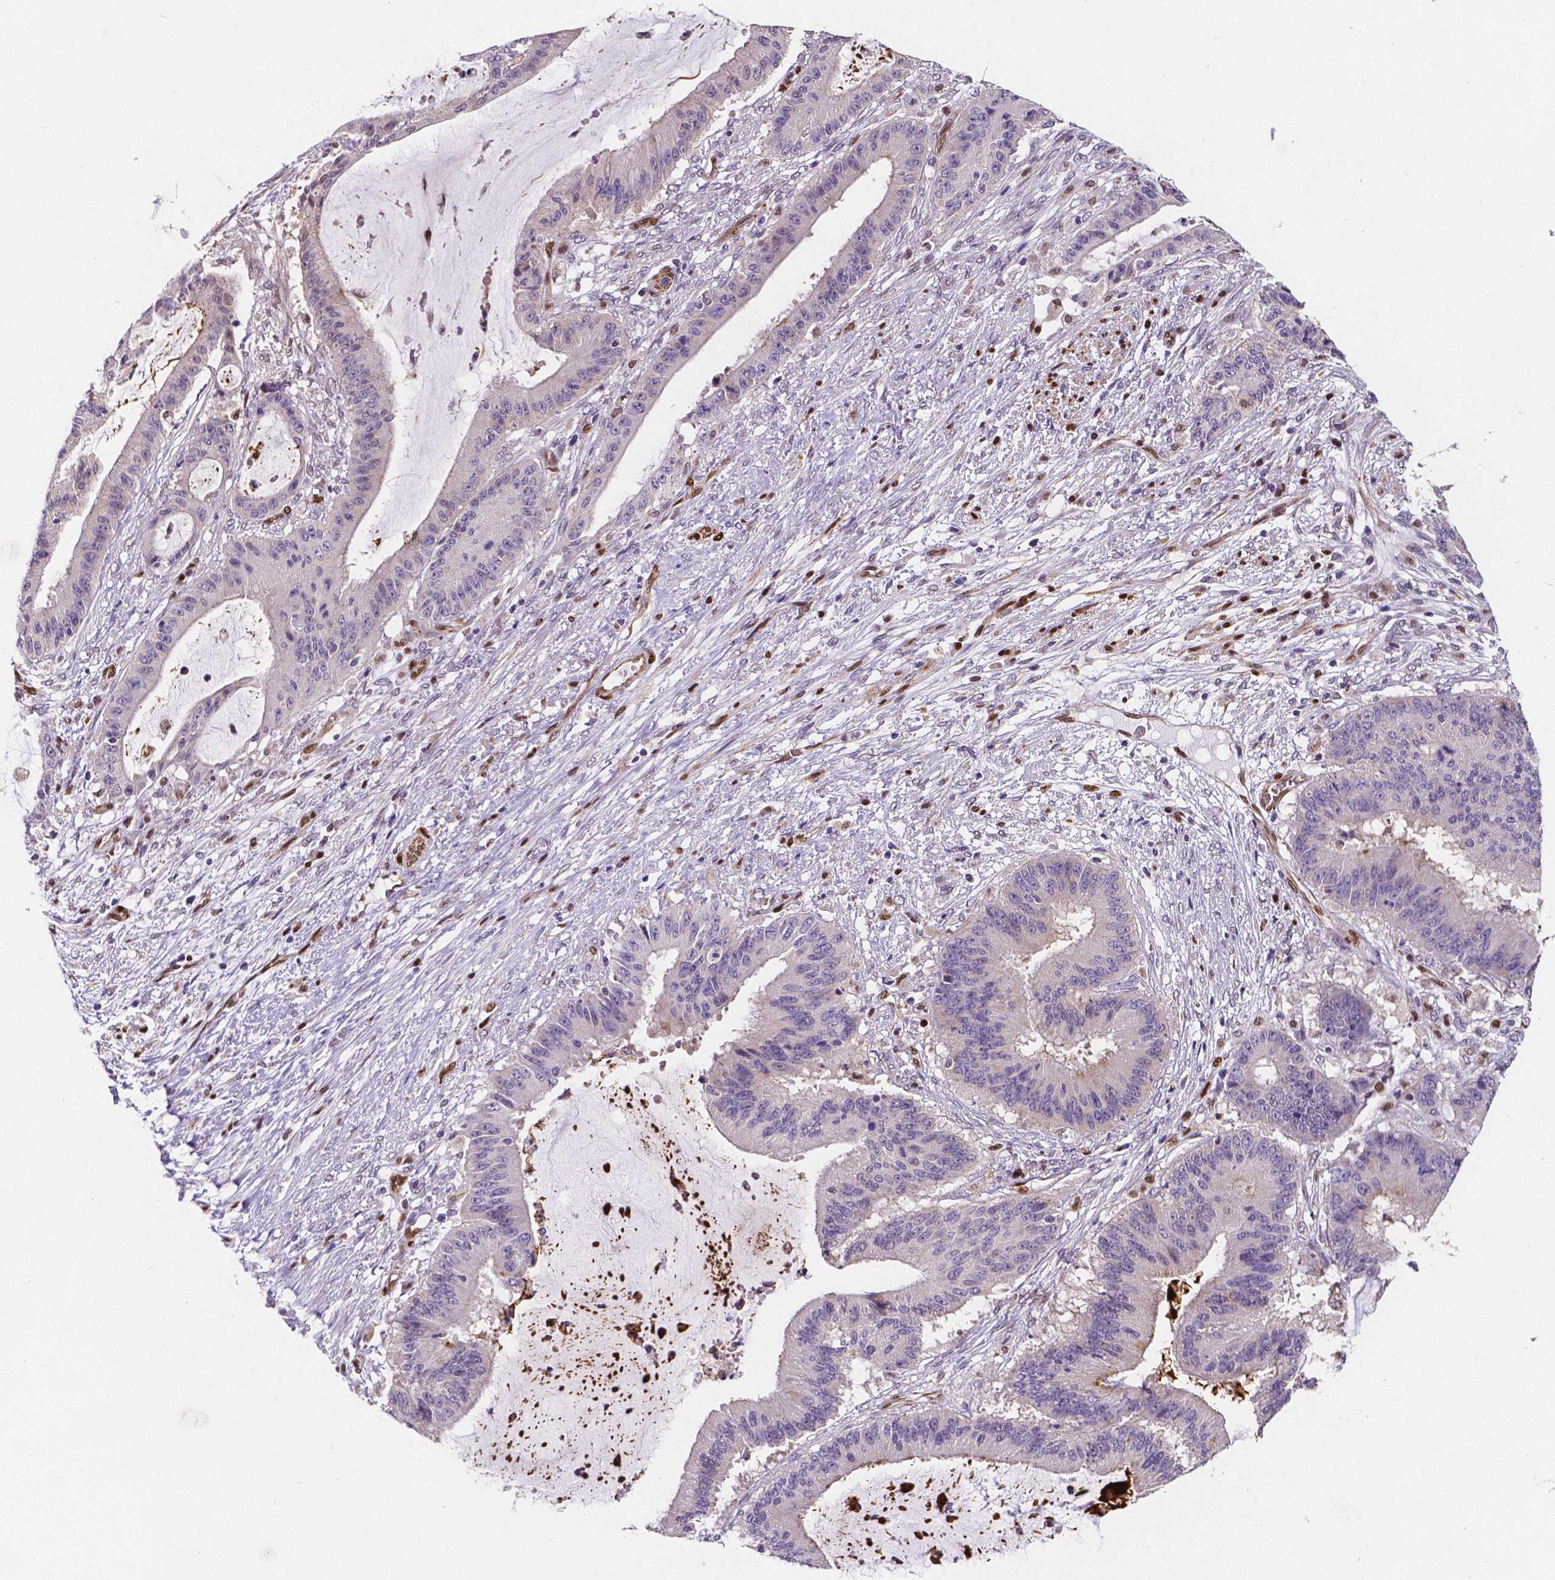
{"staining": {"intensity": "negative", "quantity": "none", "location": "none"}, "tissue": "liver cancer", "cell_type": "Tumor cells", "image_type": "cancer", "snomed": [{"axis": "morphology", "description": "Normal tissue, NOS"}, {"axis": "morphology", "description": "Cholangiocarcinoma"}, {"axis": "topography", "description": "Liver"}, {"axis": "topography", "description": "Peripheral nerve tissue"}], "caption": "Micrograph shows no significant protein positivity in tumor cells of liver cholangiocarcinoma. The staining was performed using DAB to visualize the protein expression in brown, while the nuclei were stained in blue with hematoxylin (Magnification: 20x).", "gene": "MEF2C", "patient": {"sex": "female", "age": 73}}